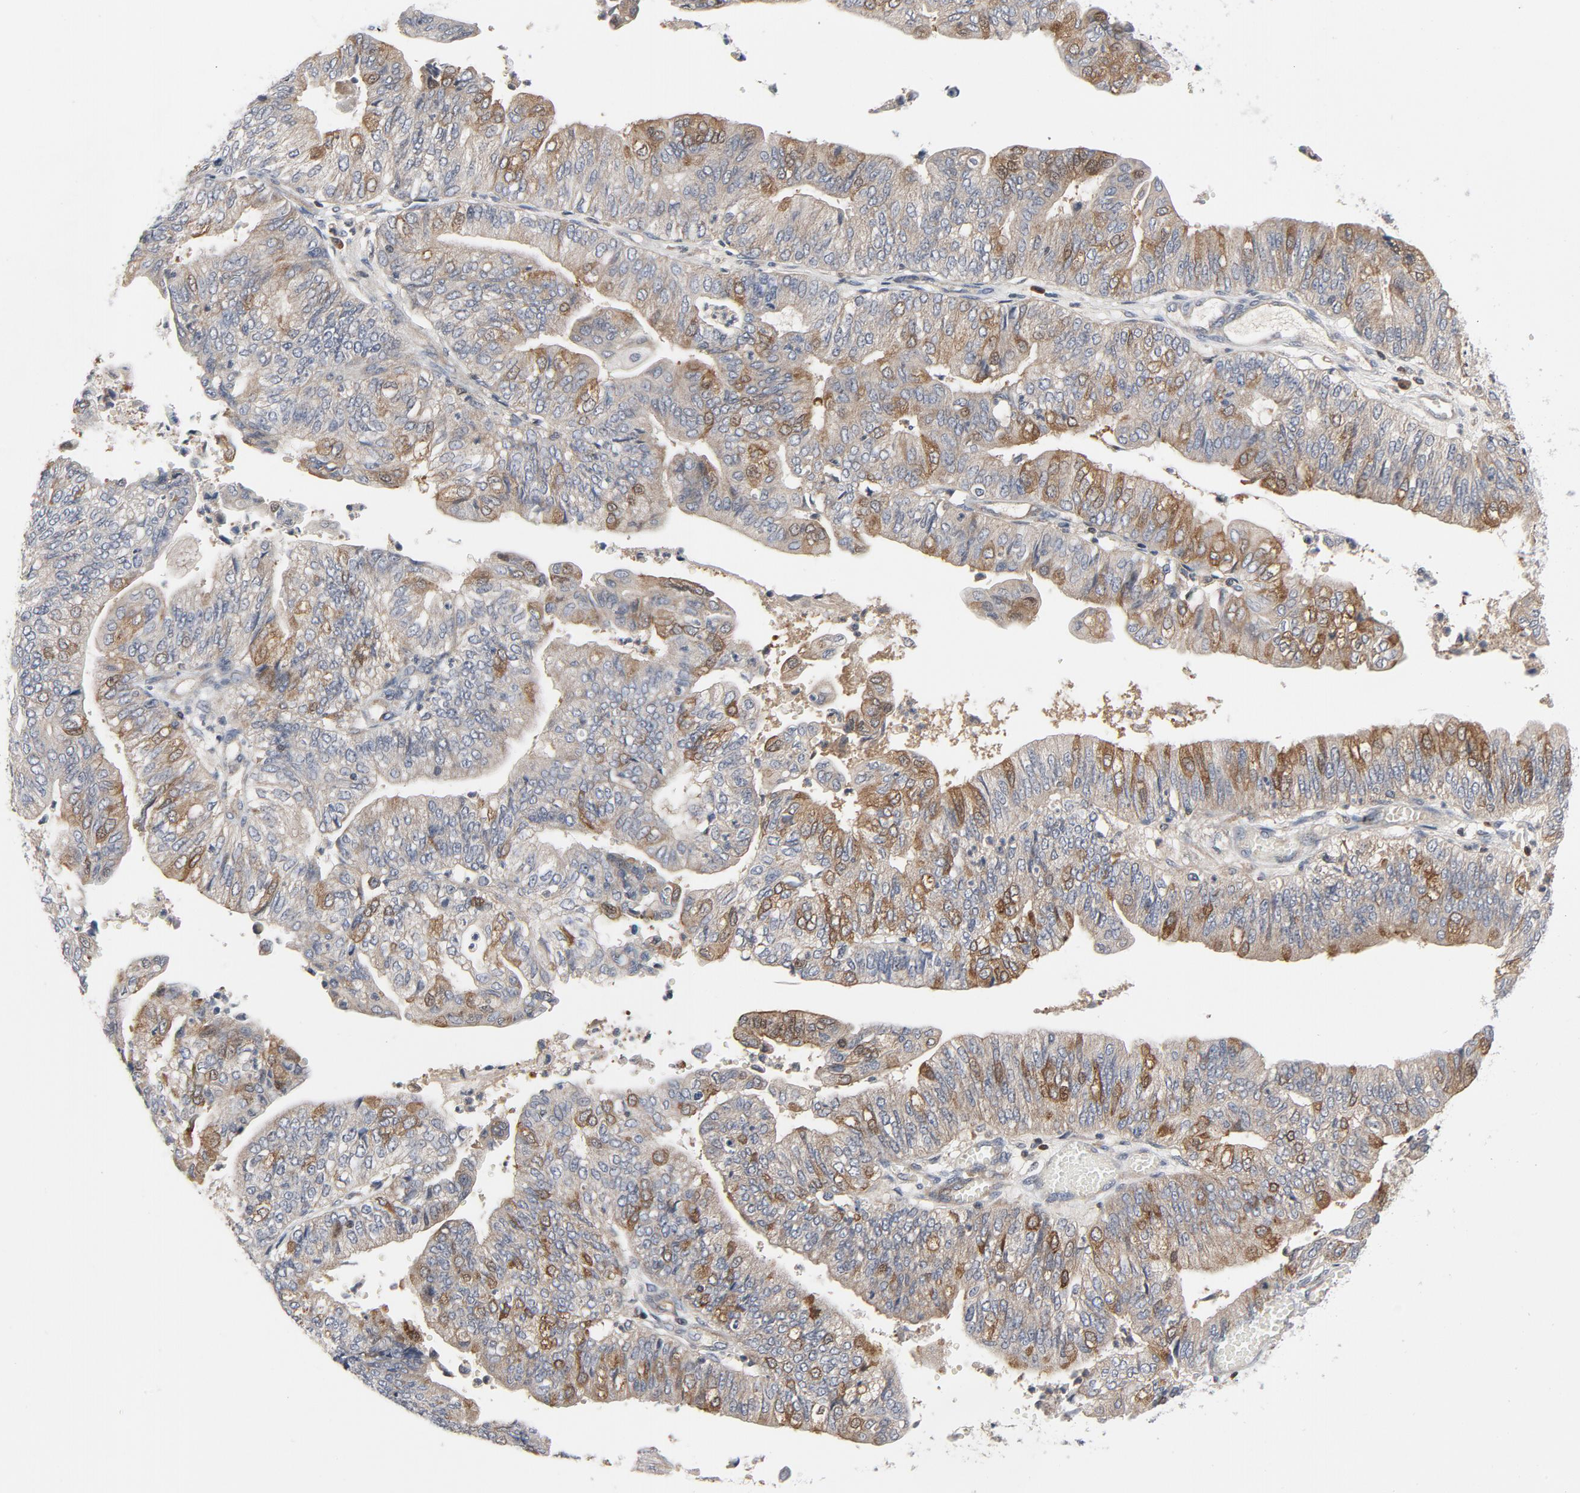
{"staining": {"intensity": "moderate", "quantity": "25%-75%", "location": "cytoplasmic/membranous"}, "tissue": "endometrial cancer", "cell_type": "Tumor cells", "image_type": "cancer", "snomed": [{"axis": "morphology", "description": "Adenocarcinoma, NOS"}, {"axis": "topography", "description": "Endometrium"}], "caption": "Human endometrial cancer (adenocarcinoma) stained with a brown dye reveals moderate cytoplasmic/membranous positive staining in about 25%-75% of tumor cells.", "gene": "TRADD", "patient": {"sex": "female", "age": 59}}